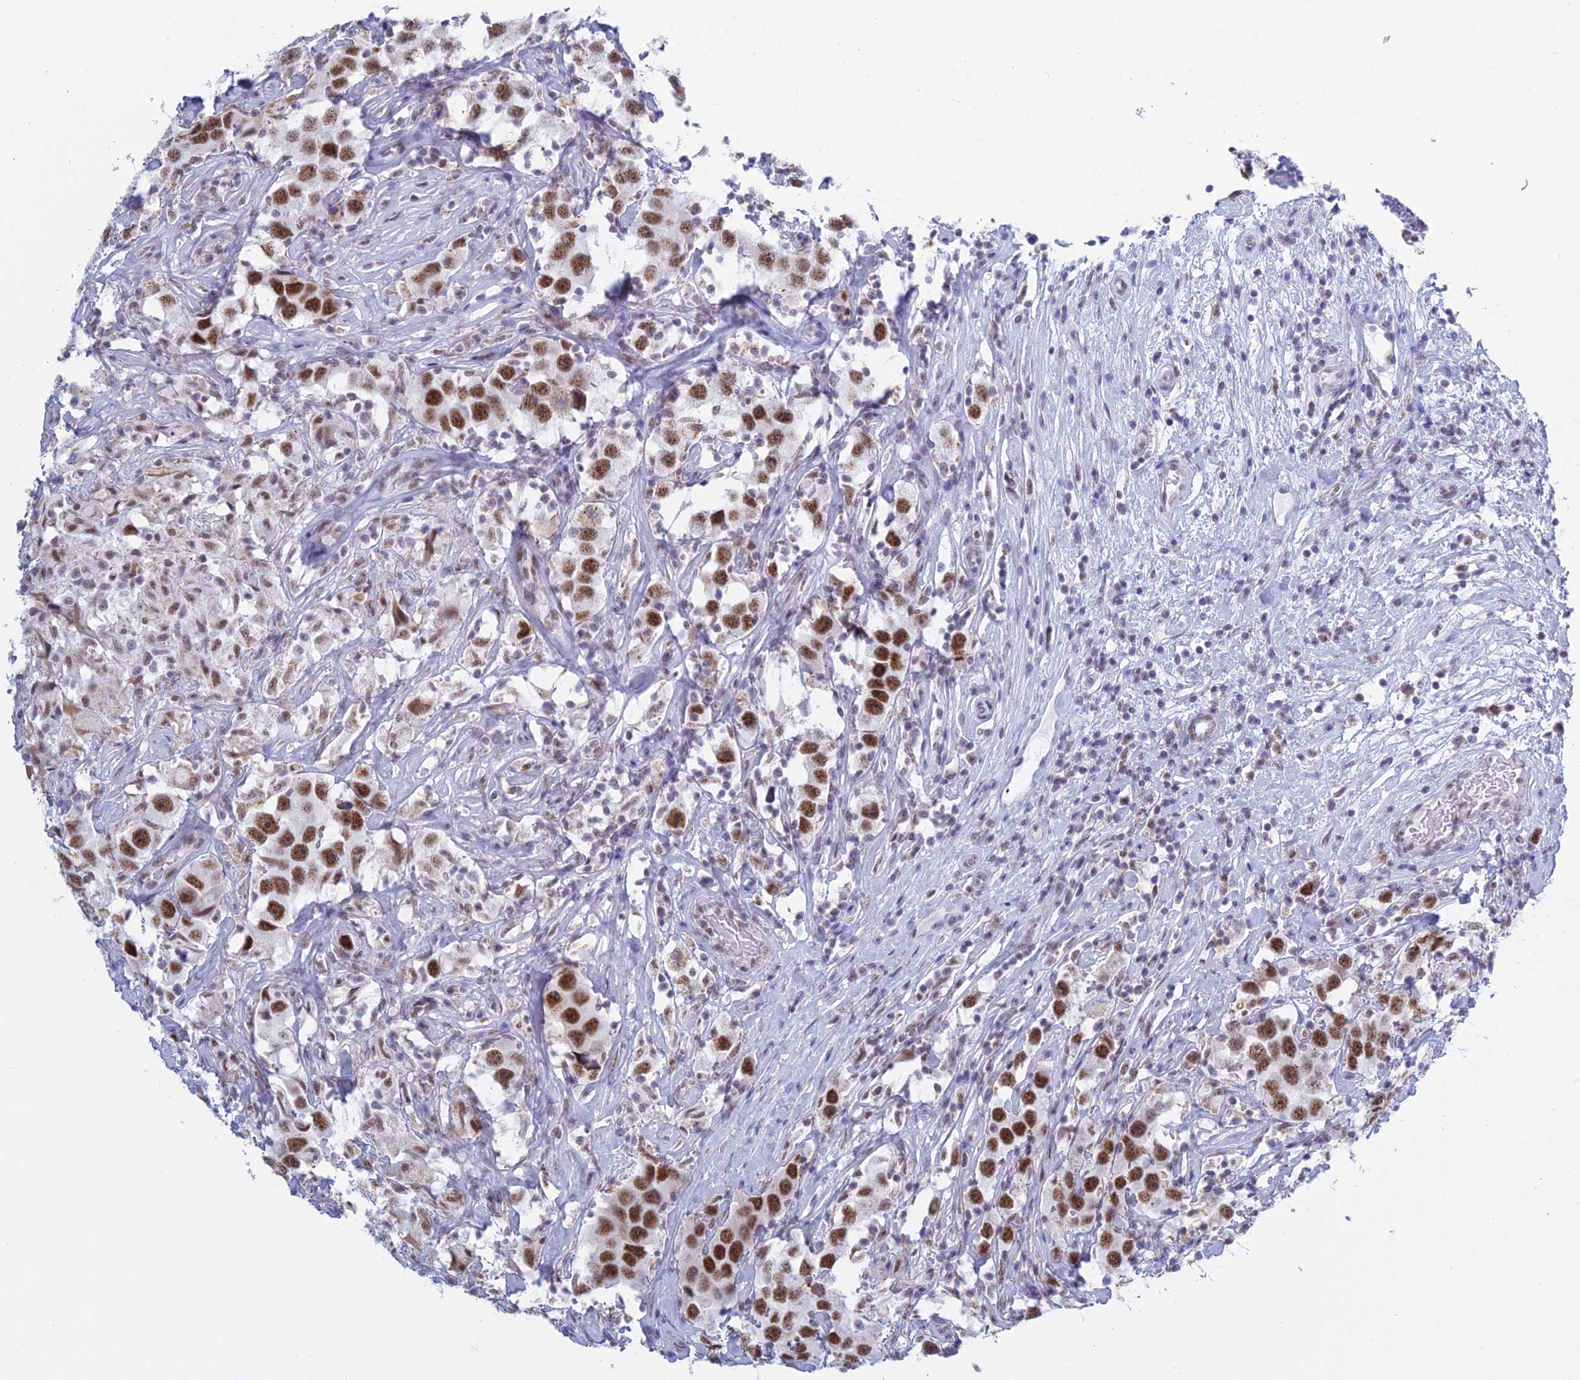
{"staining": {"intensity": "strong", "quantity": ">75%", "location": "nuclear"}, "tissue": "testis cancer", "cell_type": "Tumor cells", "image_type": "cancer", "snomed": [{"axis": "morphology", "description": "Seminoma, NOS"}, {"axis": "topography", "description": "Testis"}], "caption": "An immunohistochemistry histopathology image of tumor tissue is shown. Protein staining in brown shows strong nuclear positivity in testis cancer within tumor cells.", "gene": "KLF14", "patient": {"sex": "male", "age": 49}}